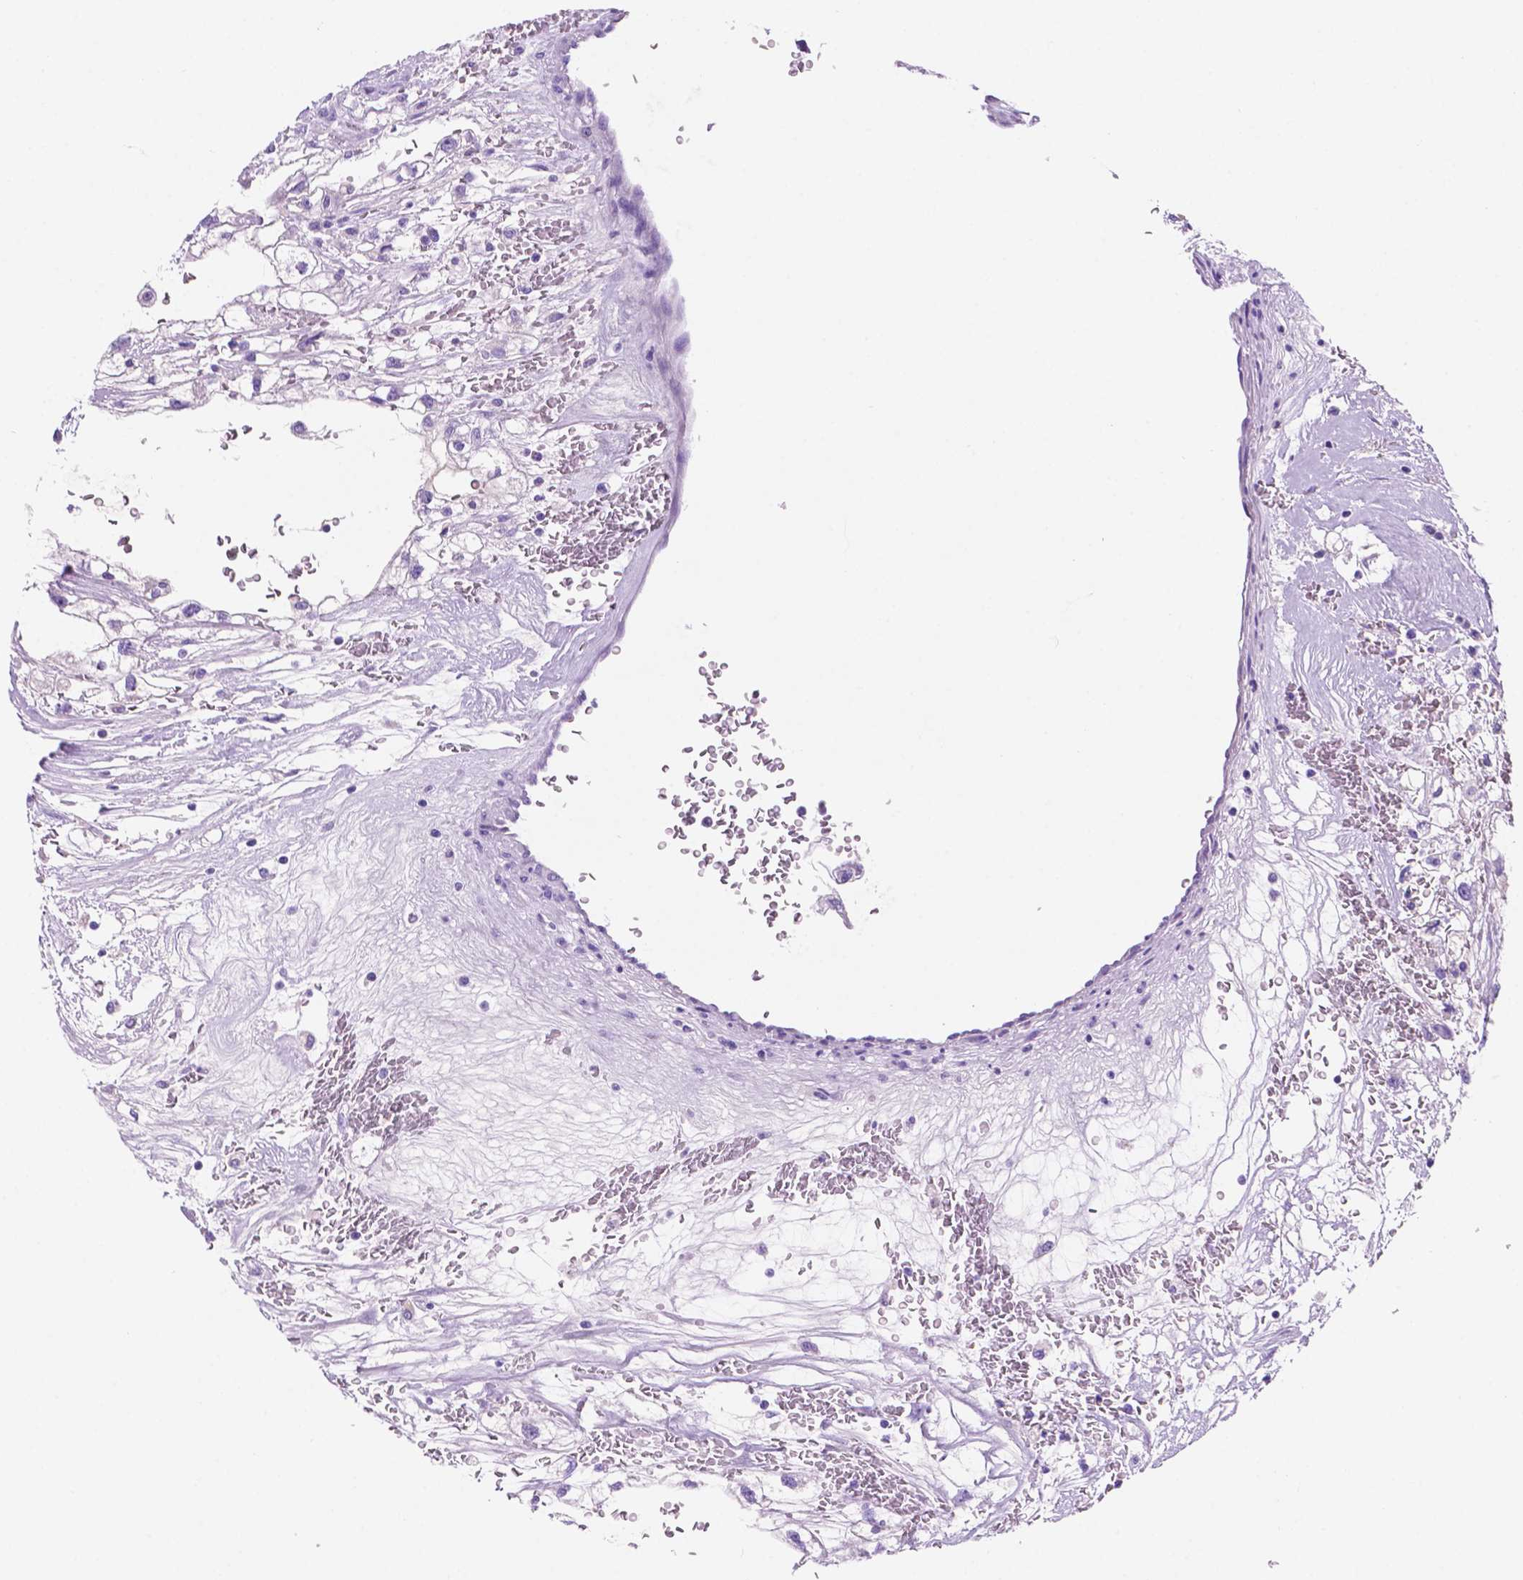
{"staining": {"intensity": "negative", "quantity": "none", "location": "none"}, "tissue": "renal cancer", "cell_type": "Tumor cells", "image_type": "cancer", "snomed": [{"axis": "morphology", "description": "Adenocarcinoma, NOS"}, {"axis": "topography", "description": "Kidney"}], "caption": "Tumor cells show no significant expression in renal cancer (adenocarcinoma).", "gene": "FOXB2", "patient": {"sex": "male", "age": 59}}